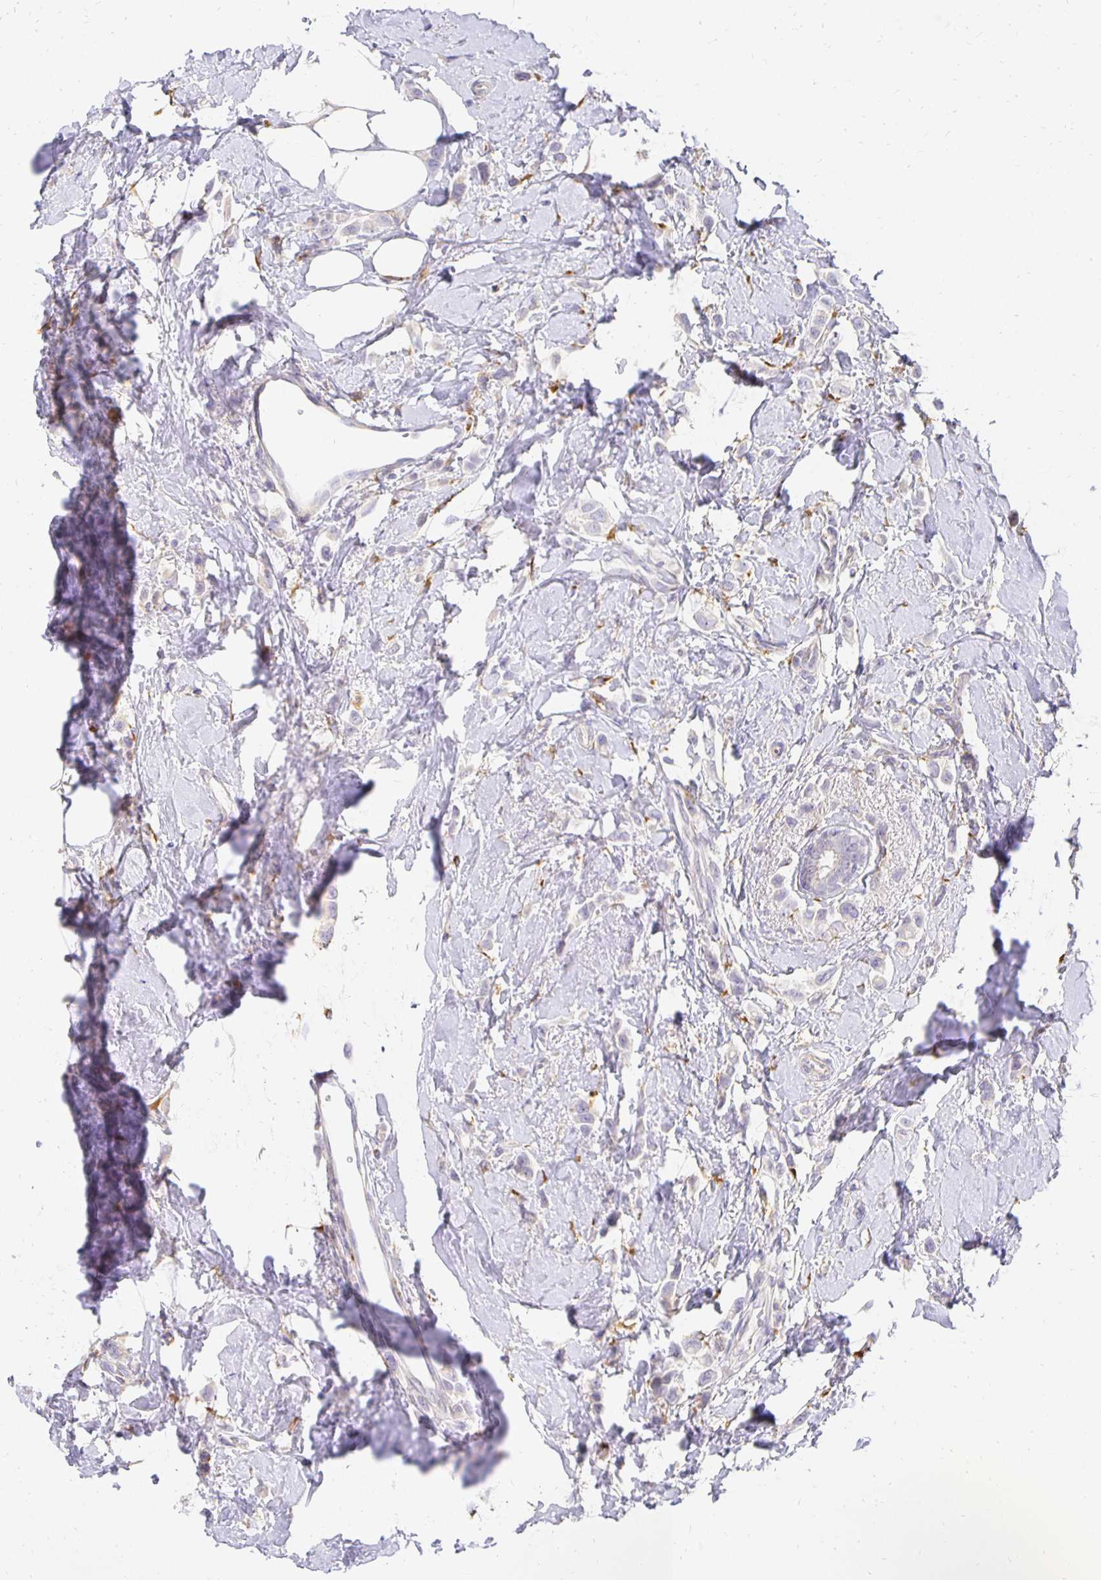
{"staining": {"intensity": "negative", "quantity": "none", "location": "none"}, "tissue": "breast cancer", "cell_type": "Tumor cells", "image_type": "cancer", "snomed": [{"axis": "morphology", "description": "Lobular carcinoma"}, {"axis": "topography", "description": "Breast"}], "caption": "Human breast cancer (lobular carcinoma) stained for a protein using IHC exhibits no expression in tumor cells.", "gene": "PLOD1", "patient": {"sex": "female", "age": 66}}